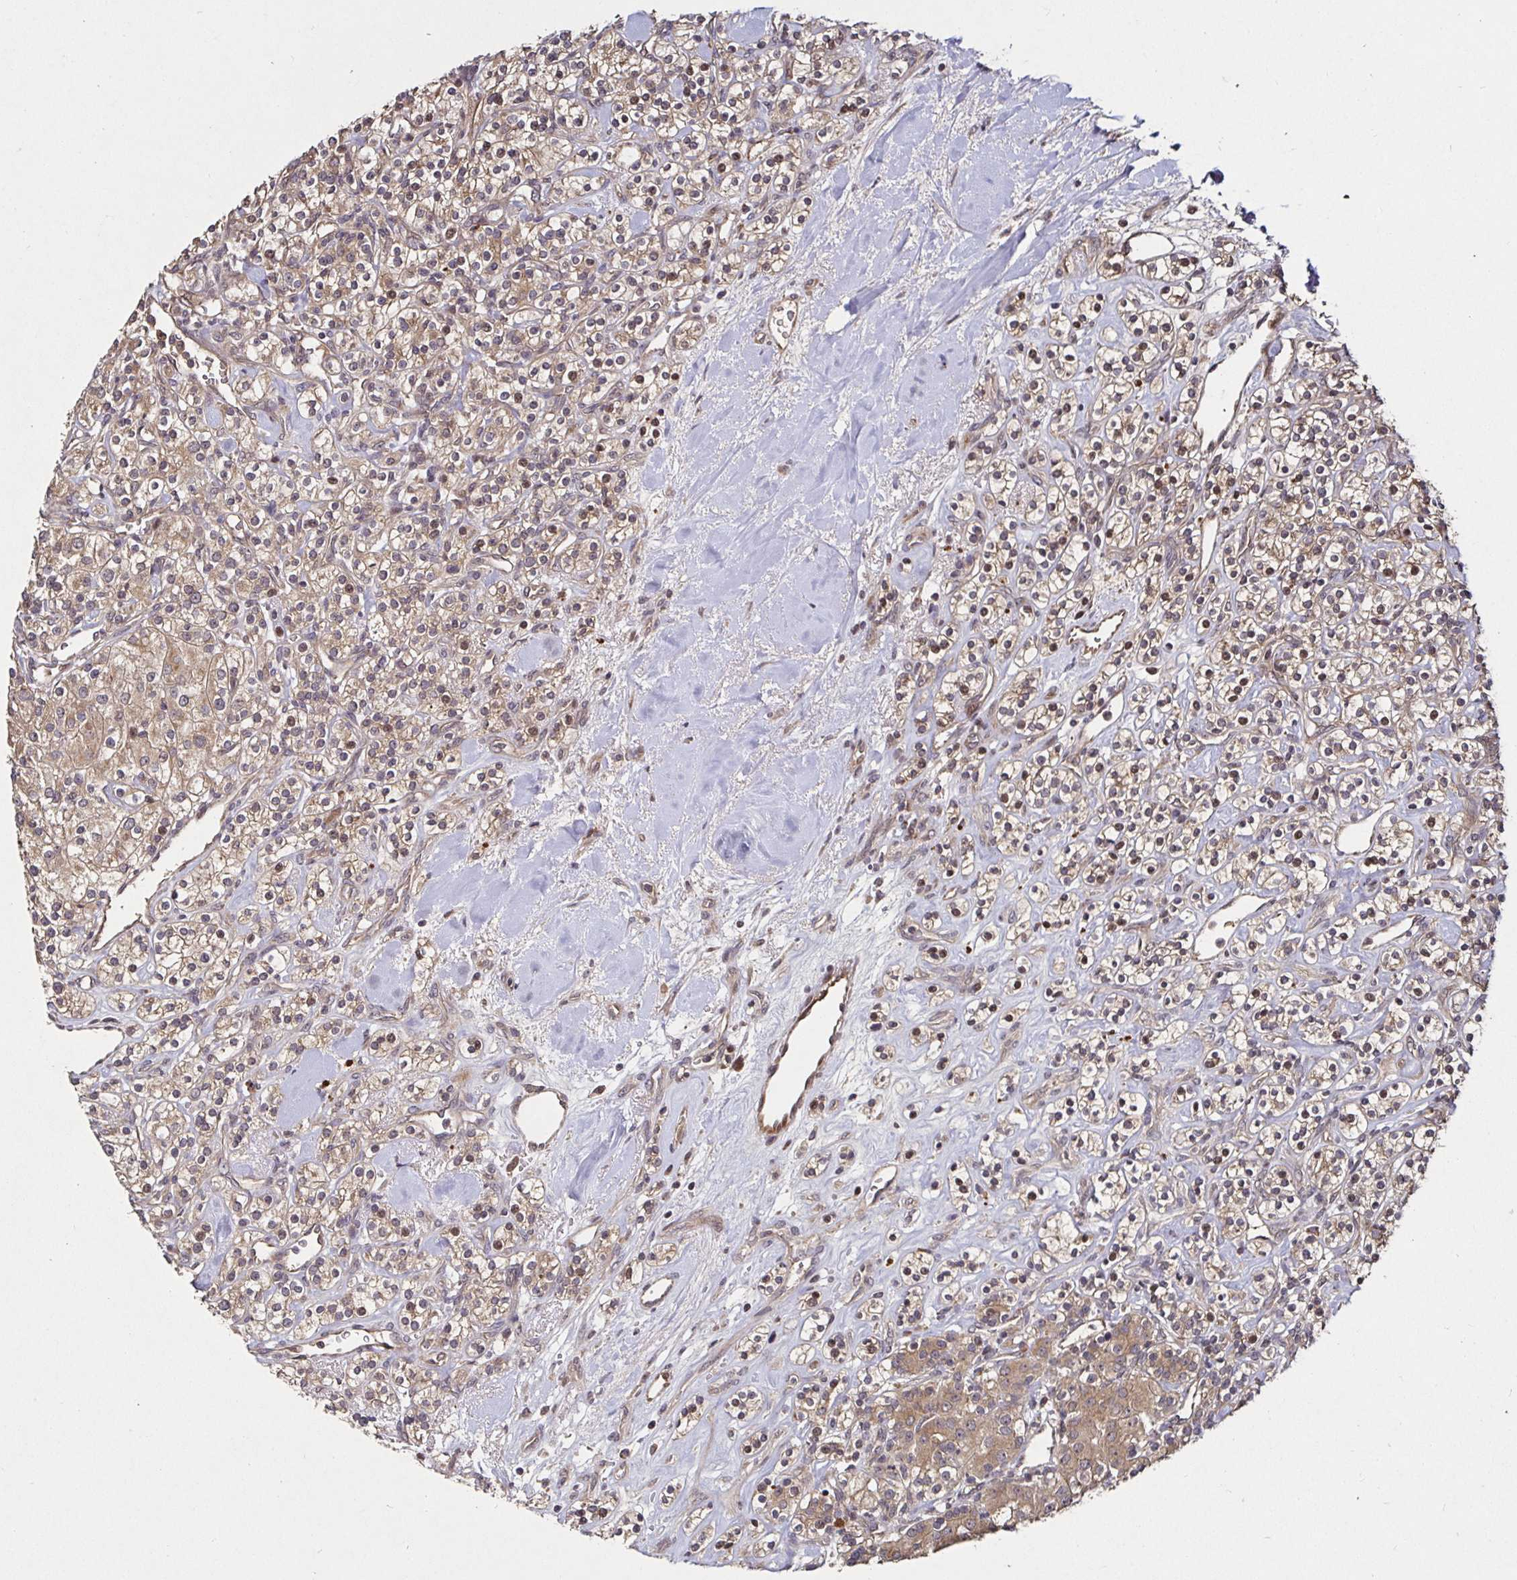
{"staining": {"intensity": "weak", "quantity": ">75%", "location": "cytoplasmic/membranous"}, "tissue": "renal cancer", "cell_type": "Tumor cells", "image_type": "cancer", "snomed": [{"axis": "morphology", "description": "Adenocarcinoma, NOS"}, {"axis": "topography", "description": "Kidney"}], "caption": "Renal cancer stained for a protein (brown) exhibits weak cytoplasmic/membranous positive staining in approximately >75% of tumor cells.", "gene": "SMYD3", "patient": {"sex": "male", "age": 77}}